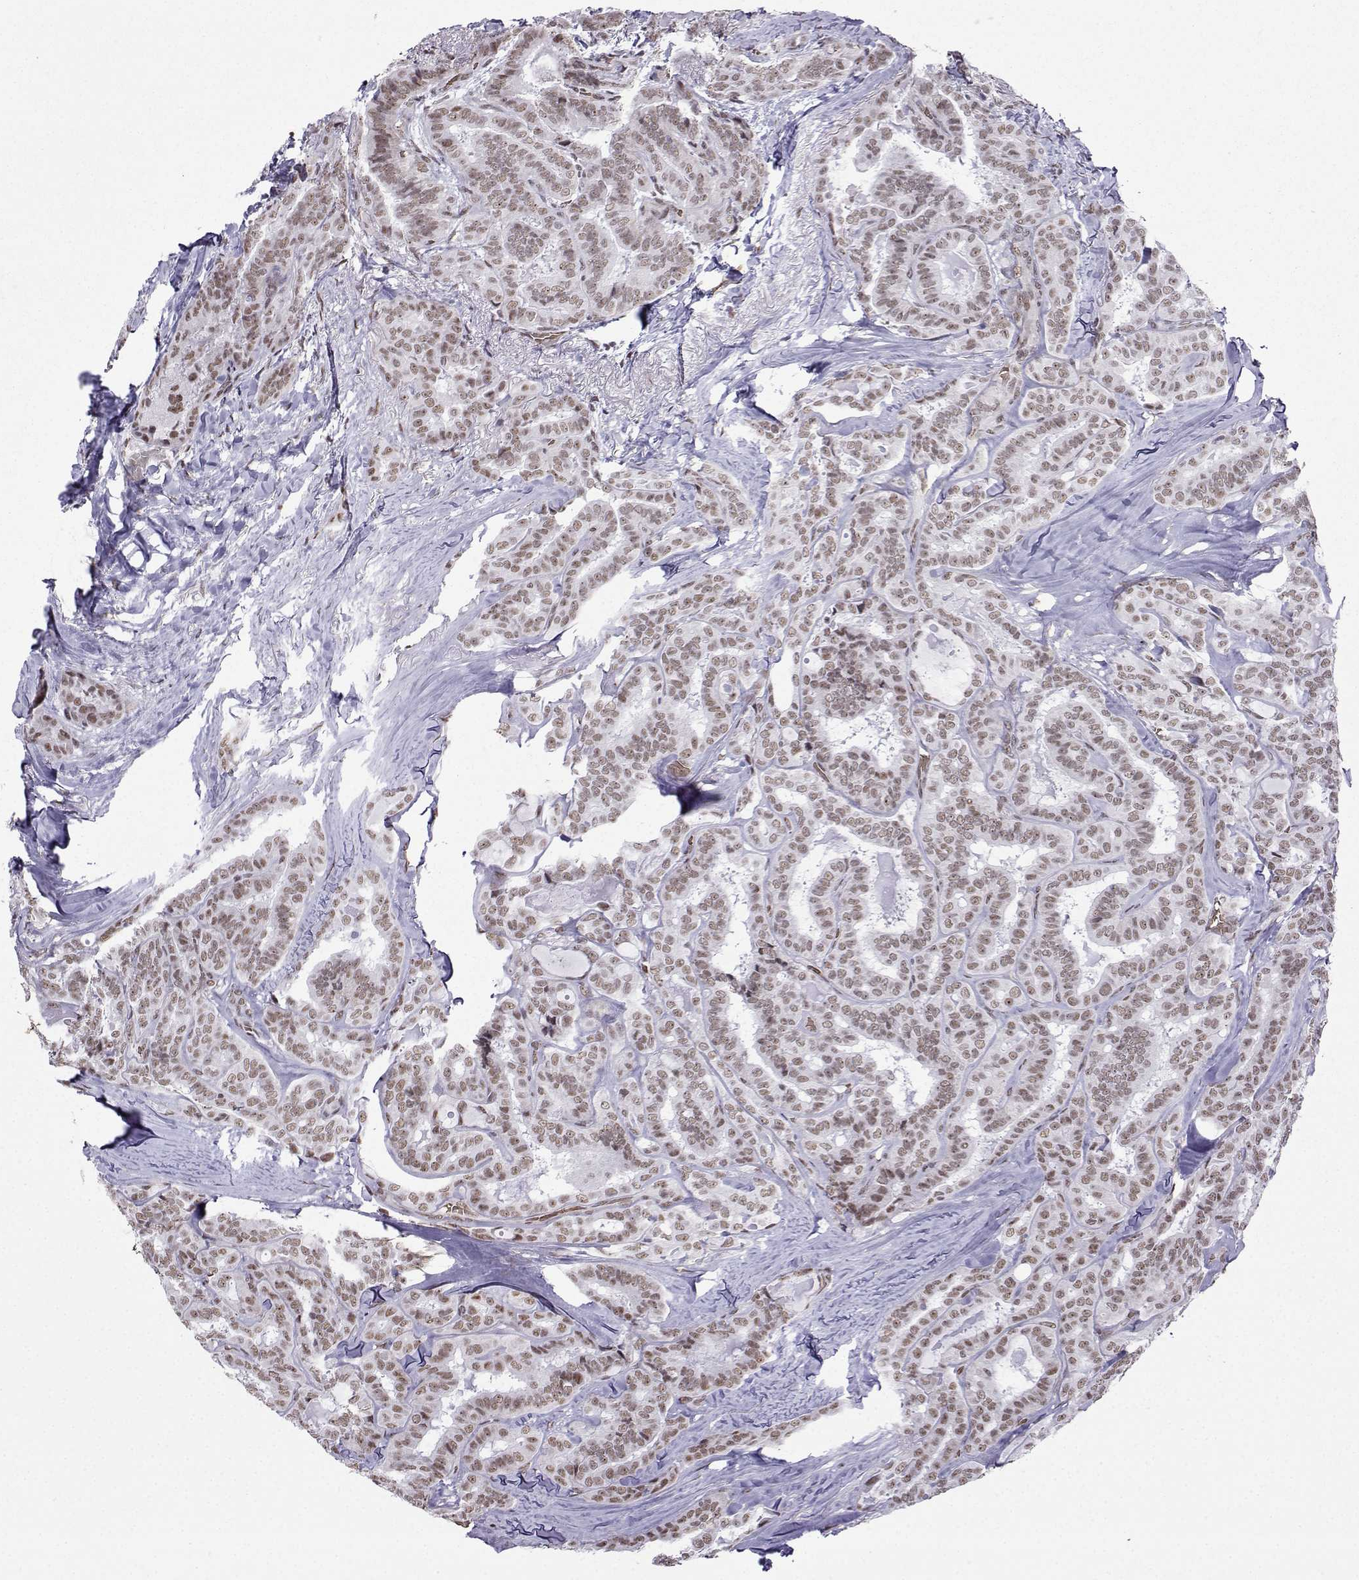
{"staining": {"intensity": "weak", "quantity": ">75%", "location": "nuclear"}, "tissue": "thyroid cancer", "cell_type": "Tumor cells", "image_type": "cancer", "snomed": [{"axis": "morphology", "description": "Papillary adenocarcinoma, NOS"}, {"axis": "topography", "description": "Thyroid gland"}], "caption": "Immunohistochemical staining of thyroid cancer (papillary adenocarcinoma) displays weak nuclear protein positivity in approximately >75% of tumor cells.", "gene": "CCNK", "patient": {"sex": "female", "age": 39}}